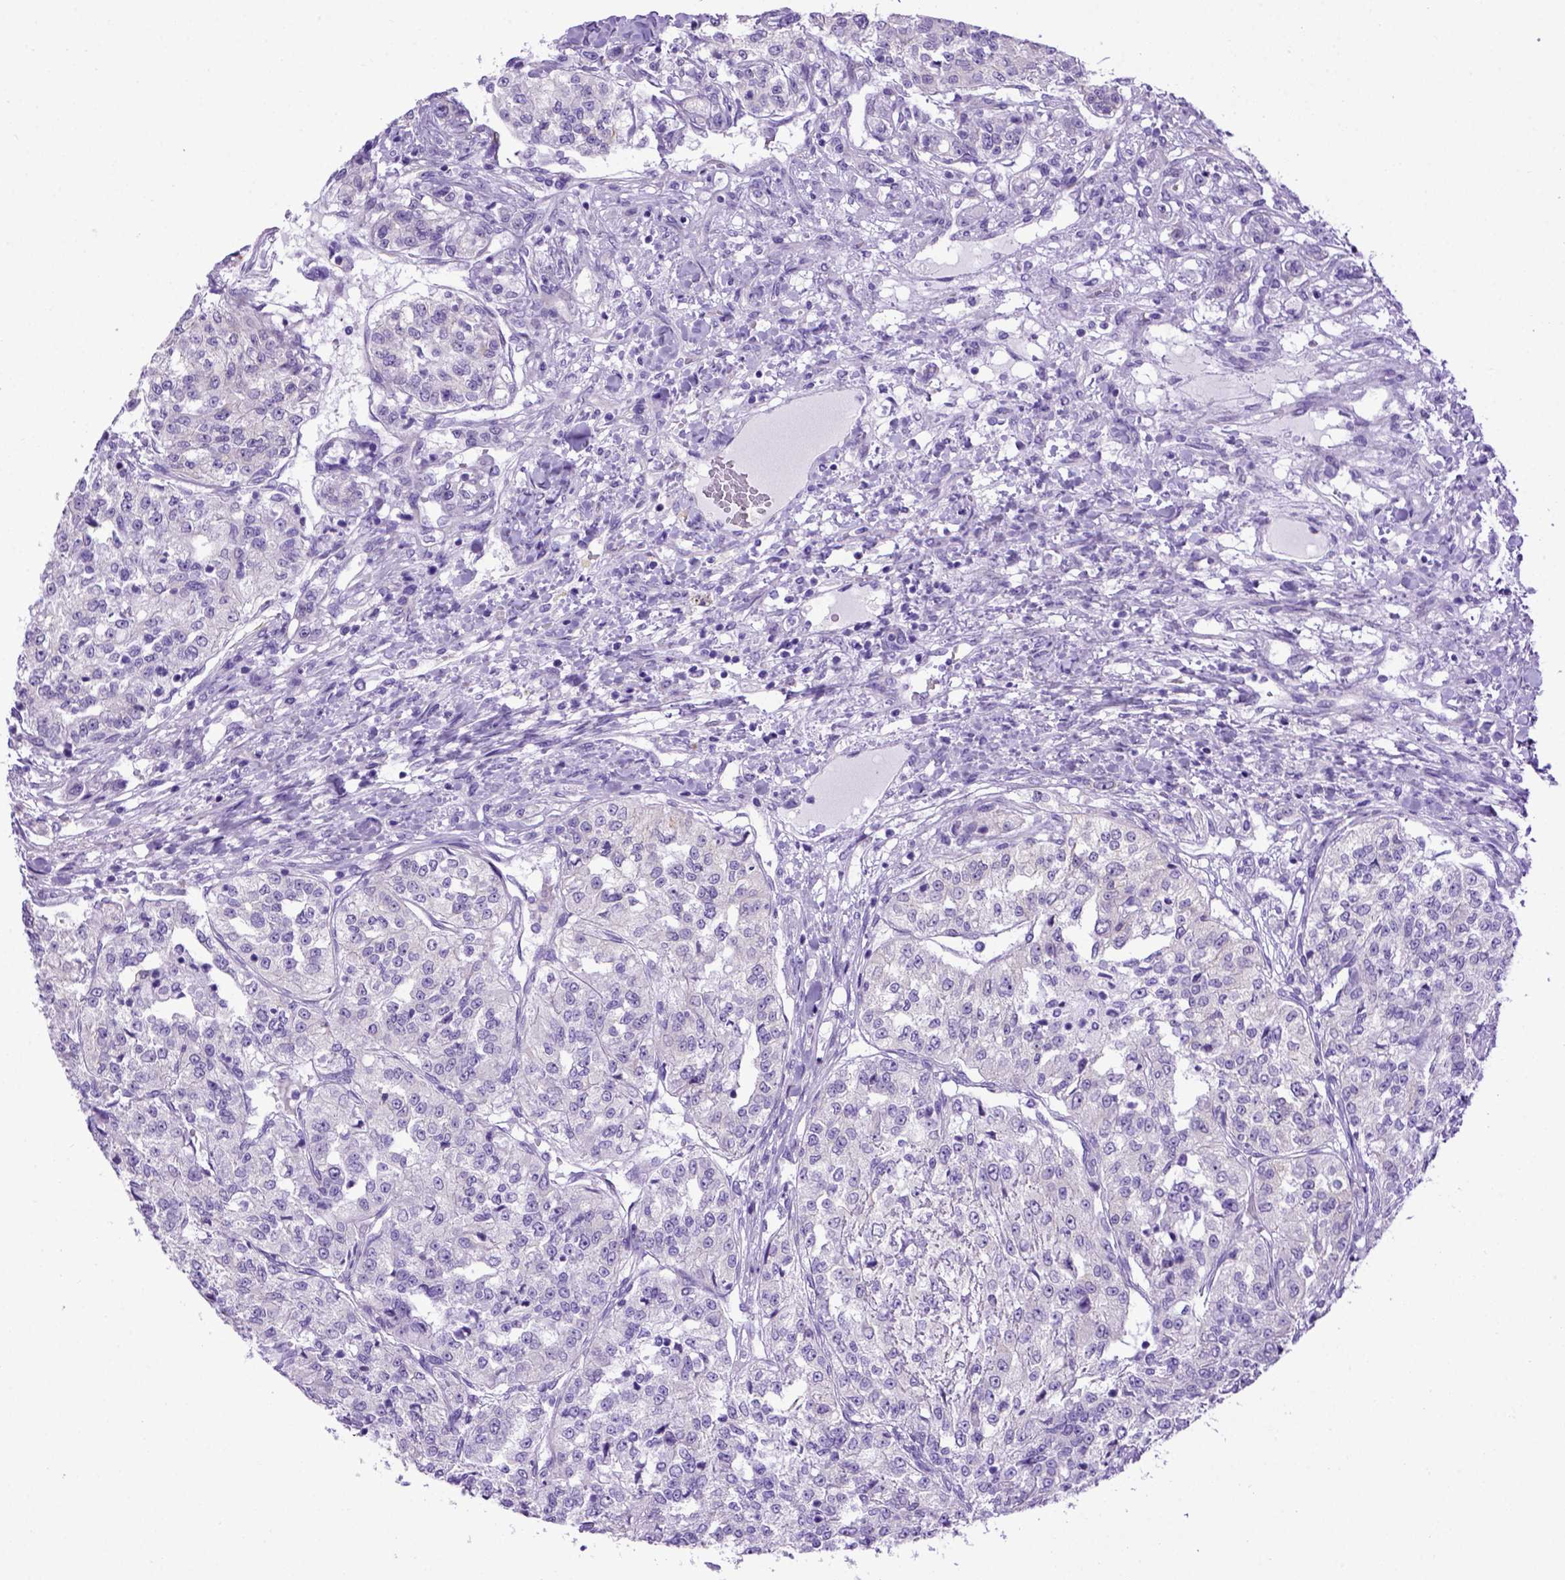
{"staining": {"intensity": "negative", "quantity": "none", "location": "none"}, "tissue": "renal cancer", "cell_type": "Tumor cells", "image_type": "cancer", "snomed": [{"axis": "morphology", "description": "Adenocarcinoma, NOS"}, {"axis": "topography", "description": "Kidney"}], "caption": "Human adenocarcinoma (renal) stained for a protein using immunohistochemistry shows no positivity in tumor cells.", "gene": "ADAM12", "patient": {"sex": "female", "age": 63}}